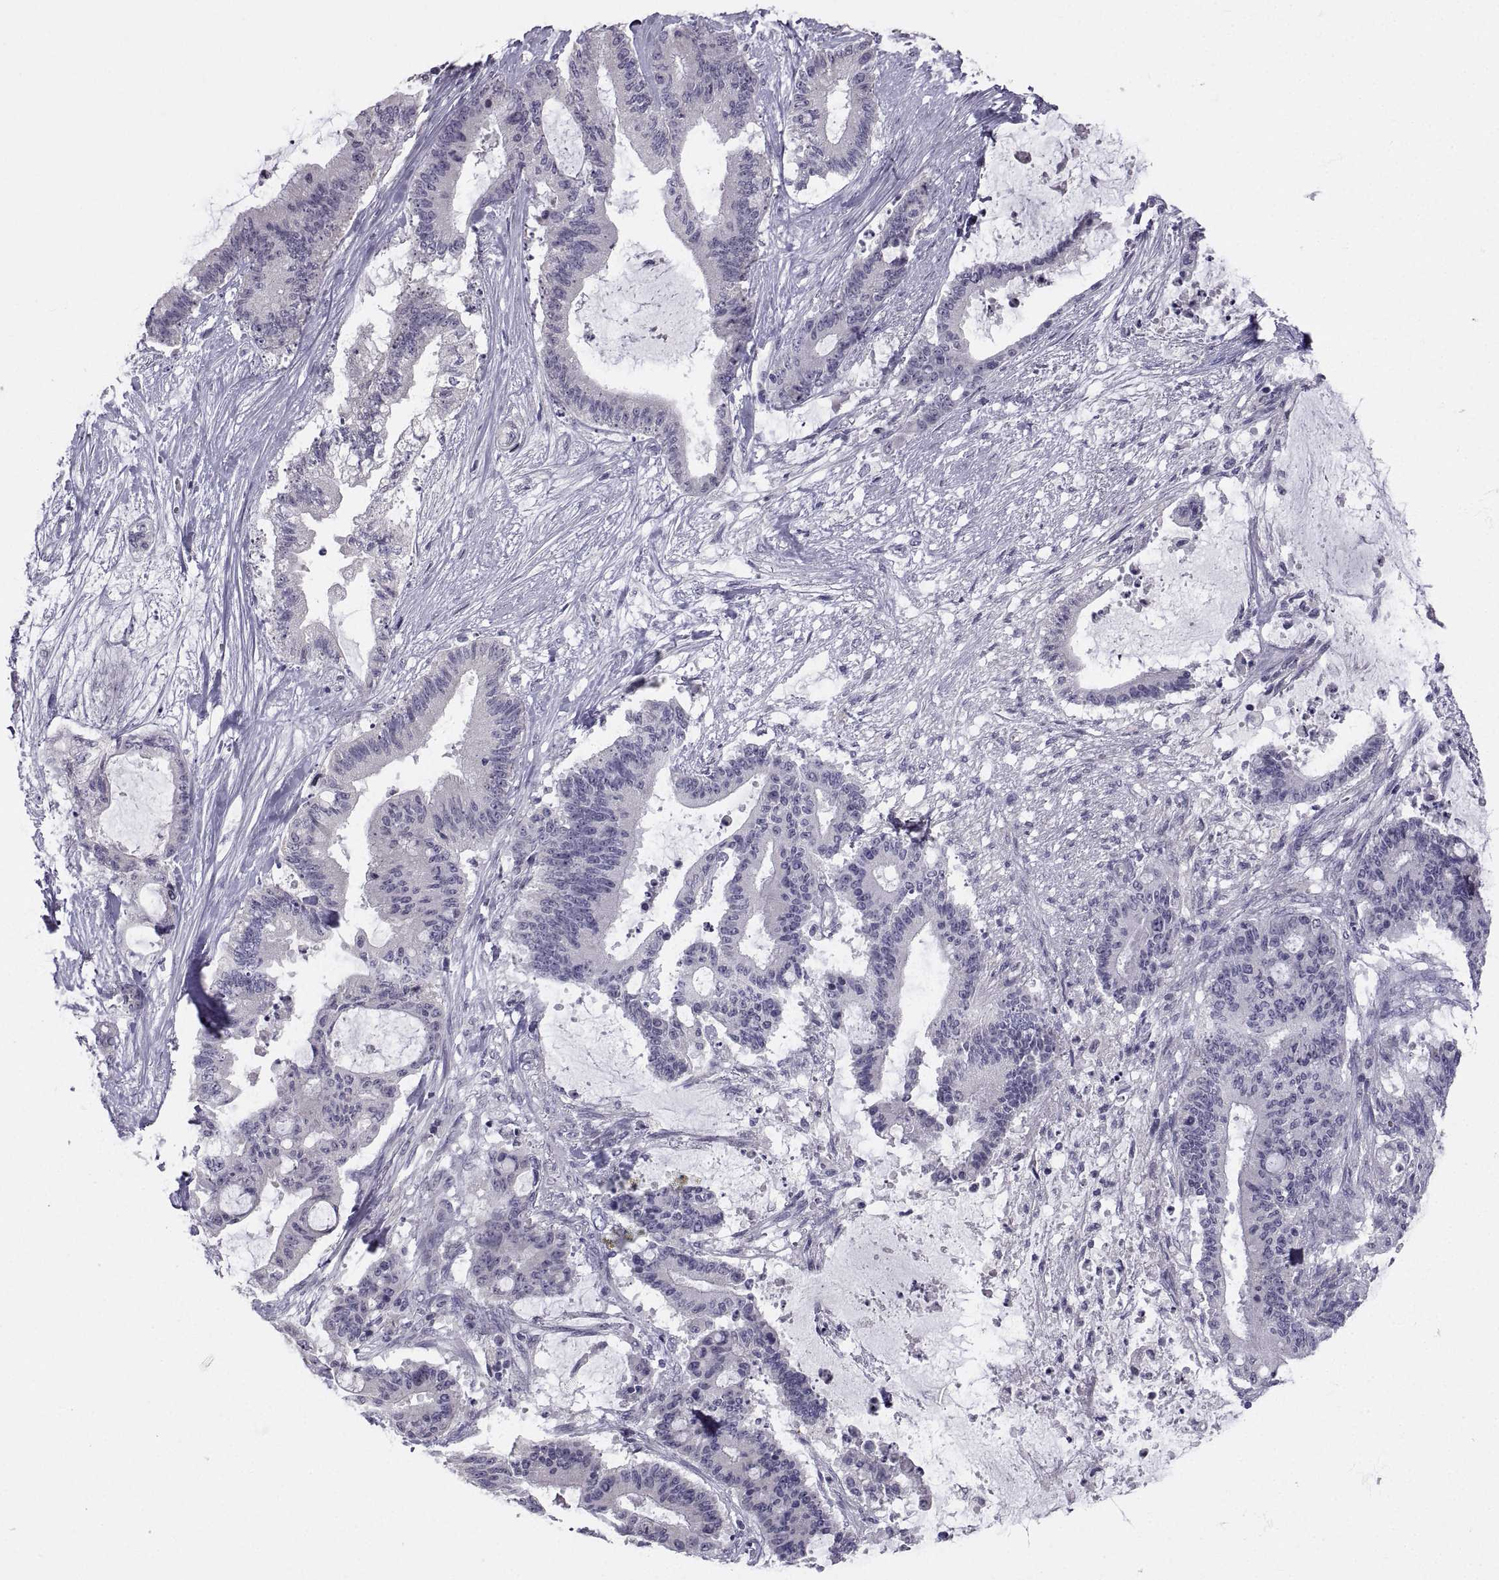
{"staining": {"intensity": "negative", "quantity": "none", "location": "none"}, "tissue": "liver cancer", "cell_type": "Tumor cells", "image_type": "cancer", "snomed": [{"axis": "morphology", "description": "Normal tissue, NOS"}, {"axis": "morphology", "description": "Cholangiocarcinoma"}, {"axis": "topography", "description": "Liver"}, {"axis": "topography", "description": "Peripheral nerve tissue"}], "caption": "Tumor cells show no significant protein expression in liver cancer (cholangiocarcinoma).", "gene": "ZNF185", "patient": {"sex": "female", "age": 73}}